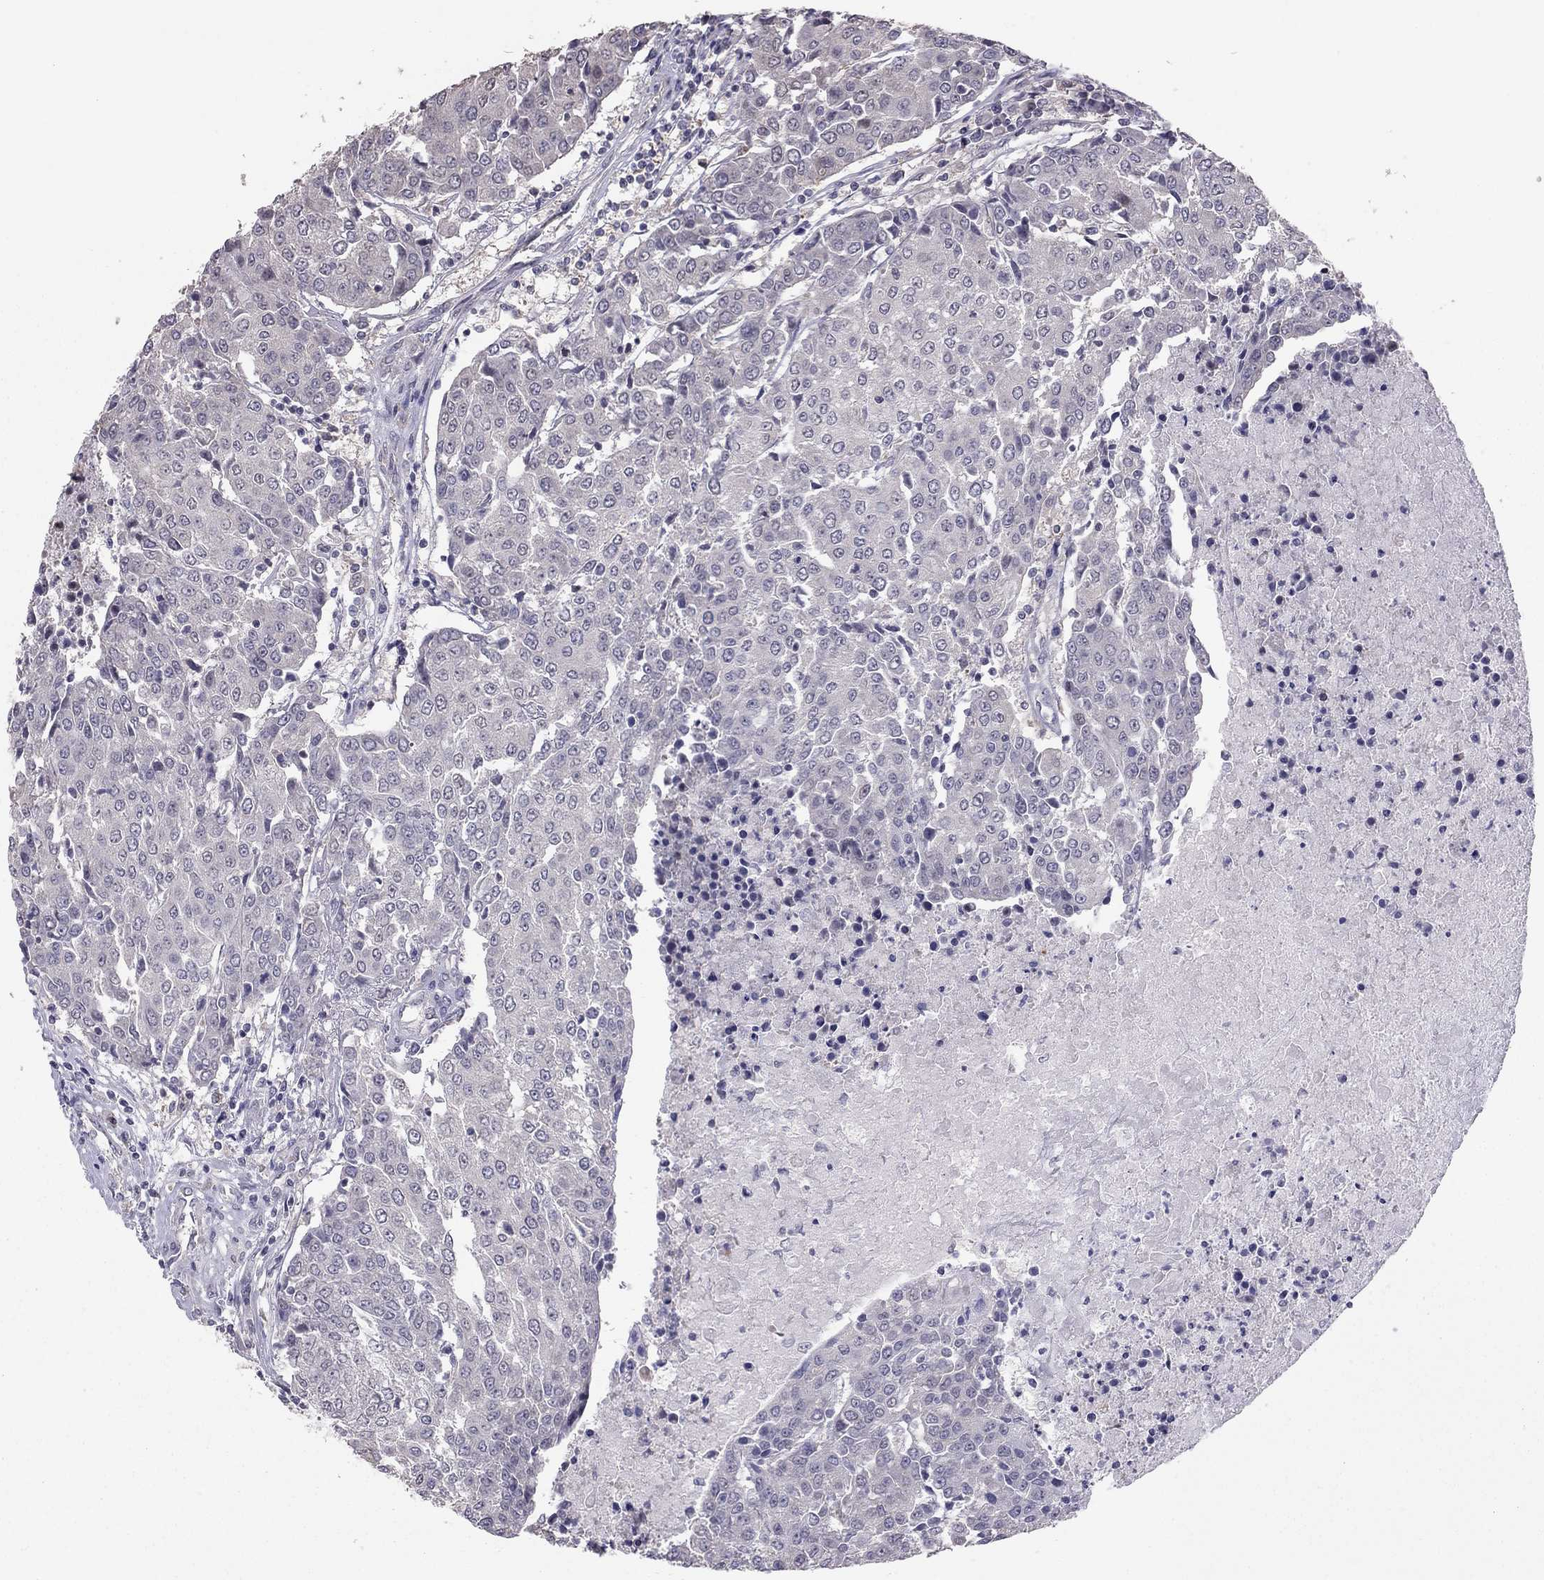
{"staining": {"intensity": "negative", "quantity": "none", "location": "none"}, "tissue": "urothelial cancer", "cell_type": "Tumor cells", "image_type": "cancer", "snomed": [{"axis": "morphology", "description": "Urothelial carcinoma, High grade"}, {"axis": "topography", "description": "Urinary bladder"}], "caption": "IHC of human high-grade urothelial carcinoma displays no positivity in tumor cells. Nuclei are stained in blue.", "gene": "HSF2BP", "patient": {"sex": "female", "age": 85}}